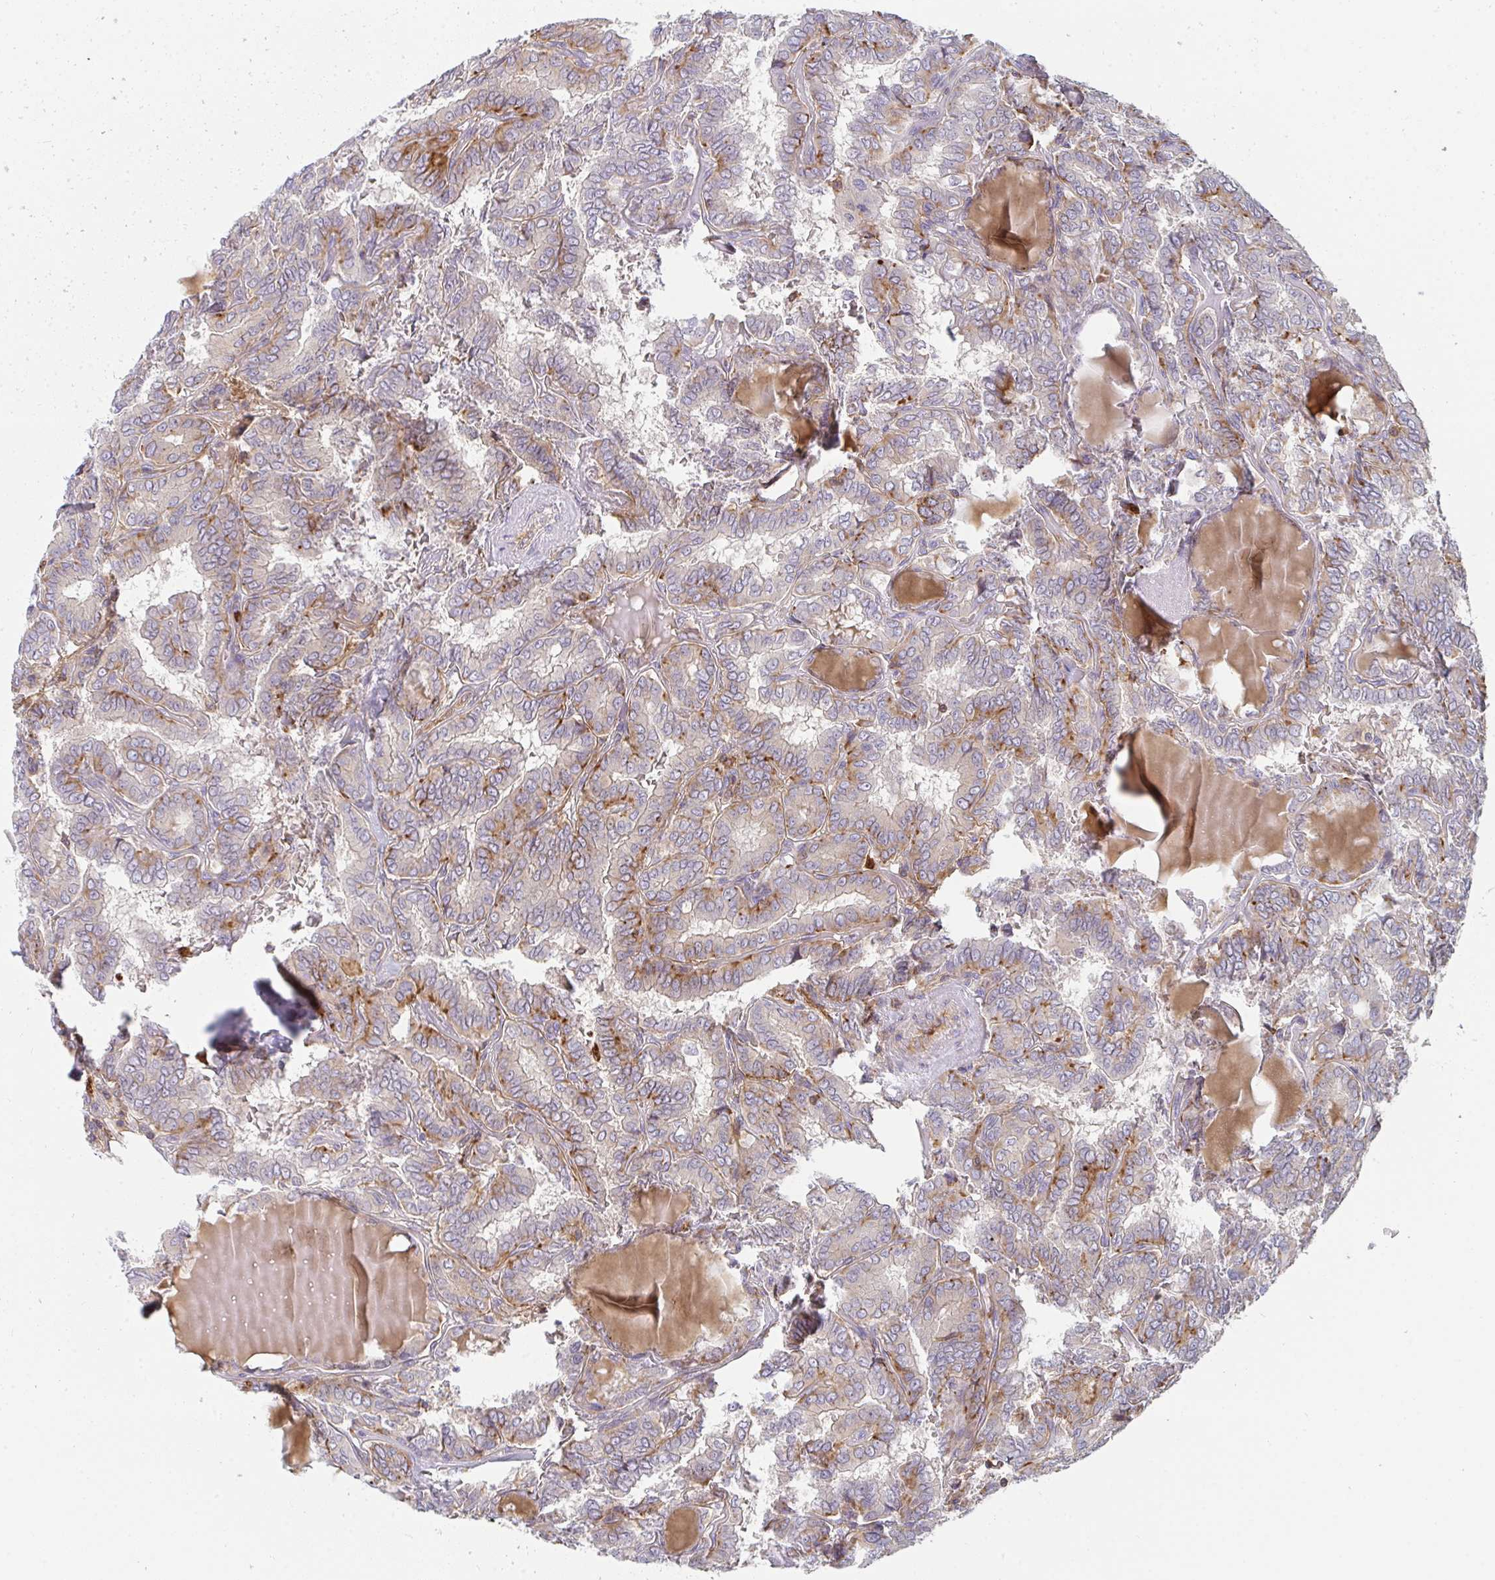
{"staining": {"intensity": "moderate", "quantity": "<25%", "location": "cytoplasmic/membranous"}, "tissue": "thyroid cancer", "cell_type": "Tumor cells", "image_type": "cancer", "snomed": [{"axis": "morphology", "description": "Papillary adenocarcinoma, NOS"}, {"axis": "topography", "description": "Thyroid gland"}], "caption": "Tumor cells exhibit low levels of moderate cytoplasmic/membranous positivity in approximately <25% of cells in thyroid papillary adenocarcinoma.", "gene": "CSF3R", "patient": {"sex": "female", "age": 46}}